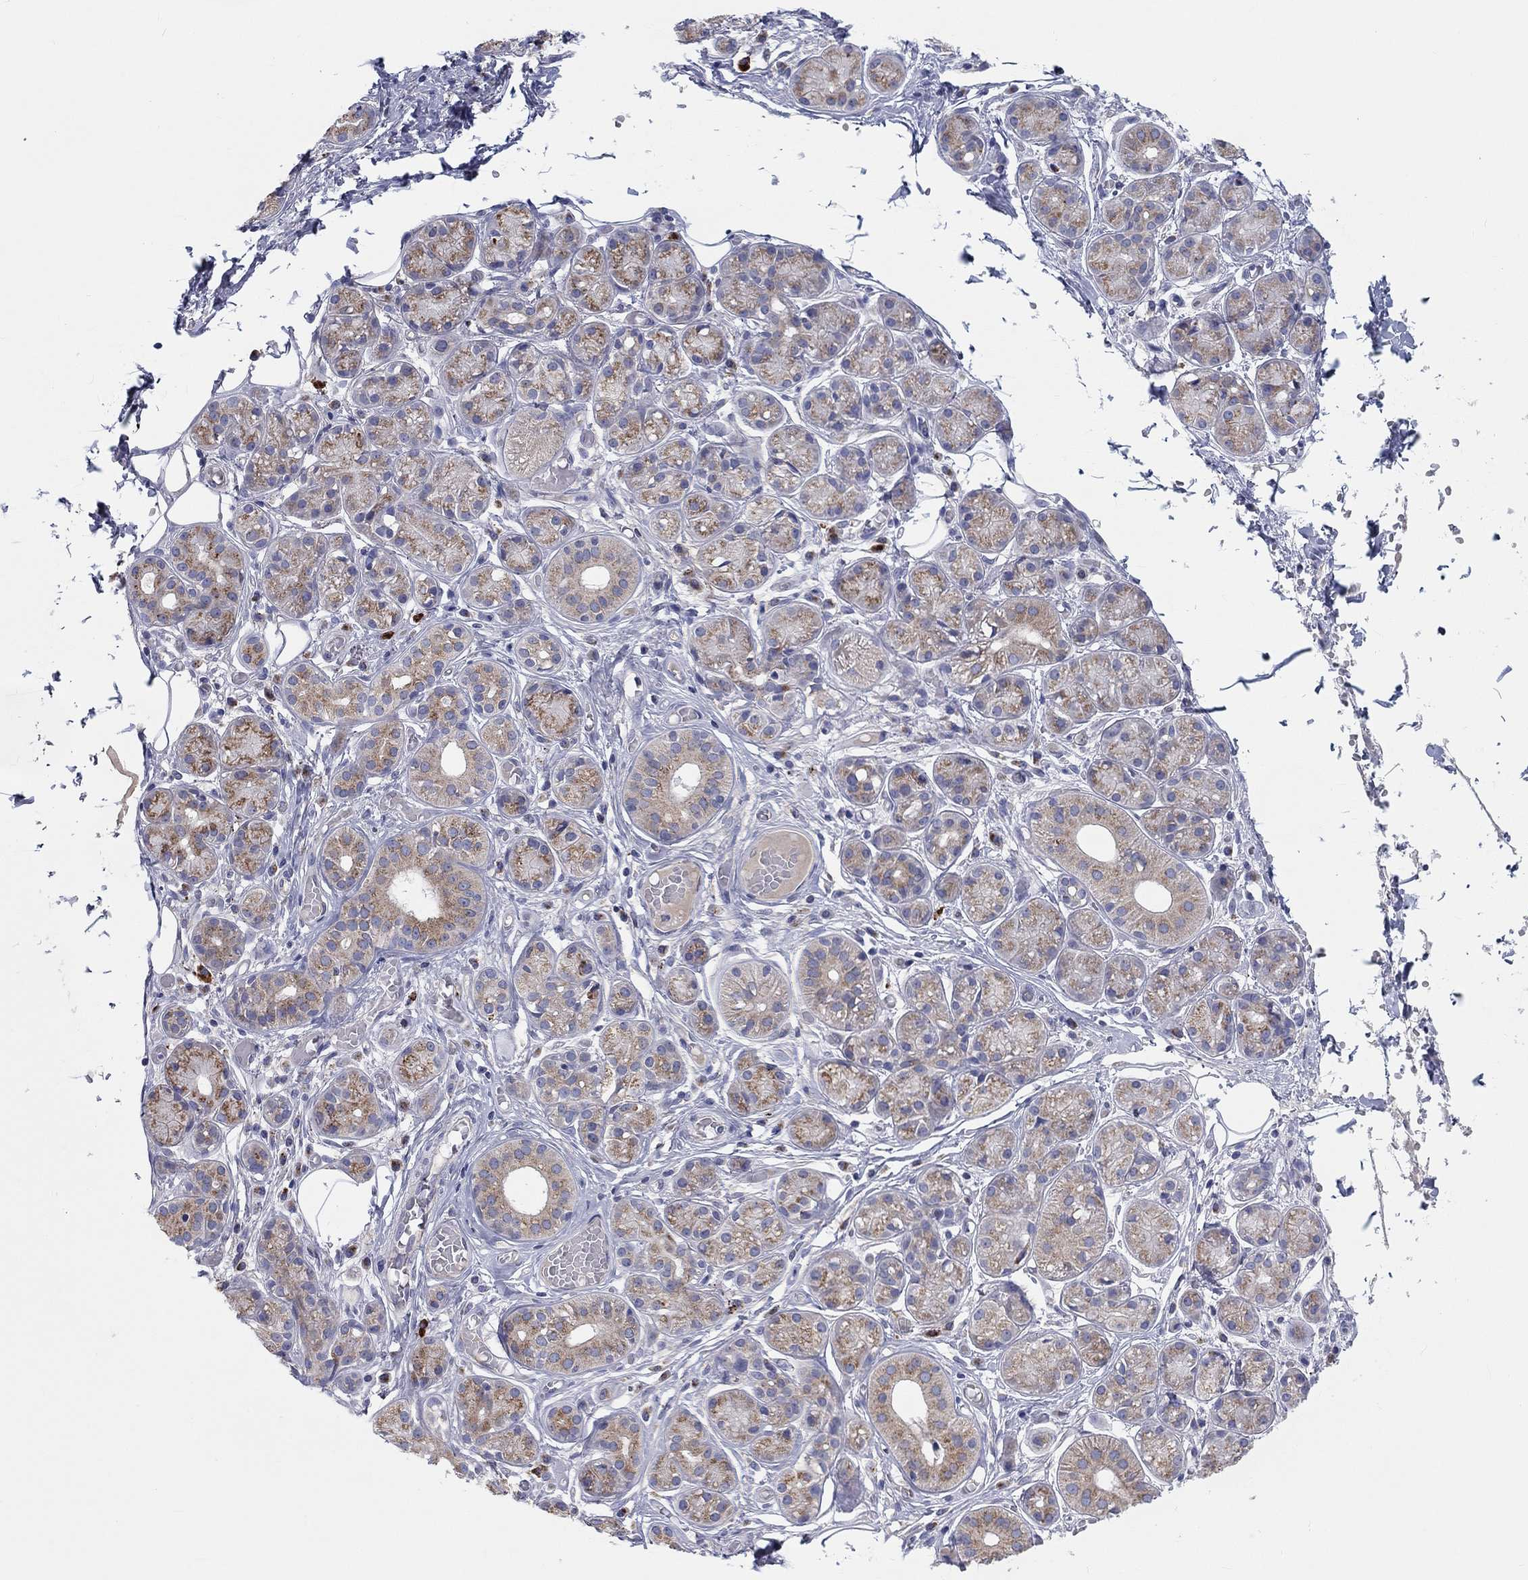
{"staining": {"intensity": "moderate", "quantity": ">75%", "location": "cytoplasmic/membranous"}, "tissue": "salivary gland", "cell_type": "Glandular cells", "image_type": "normal", "snomed": [{"axis": "morphology", "description": "Normal tissue, NOS"}, {"axis": "topography", "description": "Salivary gland"}, {"axis": "topography", "description": "Peripheral nerve tissue"}], "caption": "Glandular cells demonstrate medium levels of moderate cytoplasmic/membranous expression in about >75% of cells in benign salivary gland.", "gene": "BCO2", "patient": {"sex": "male", "age": 71}}